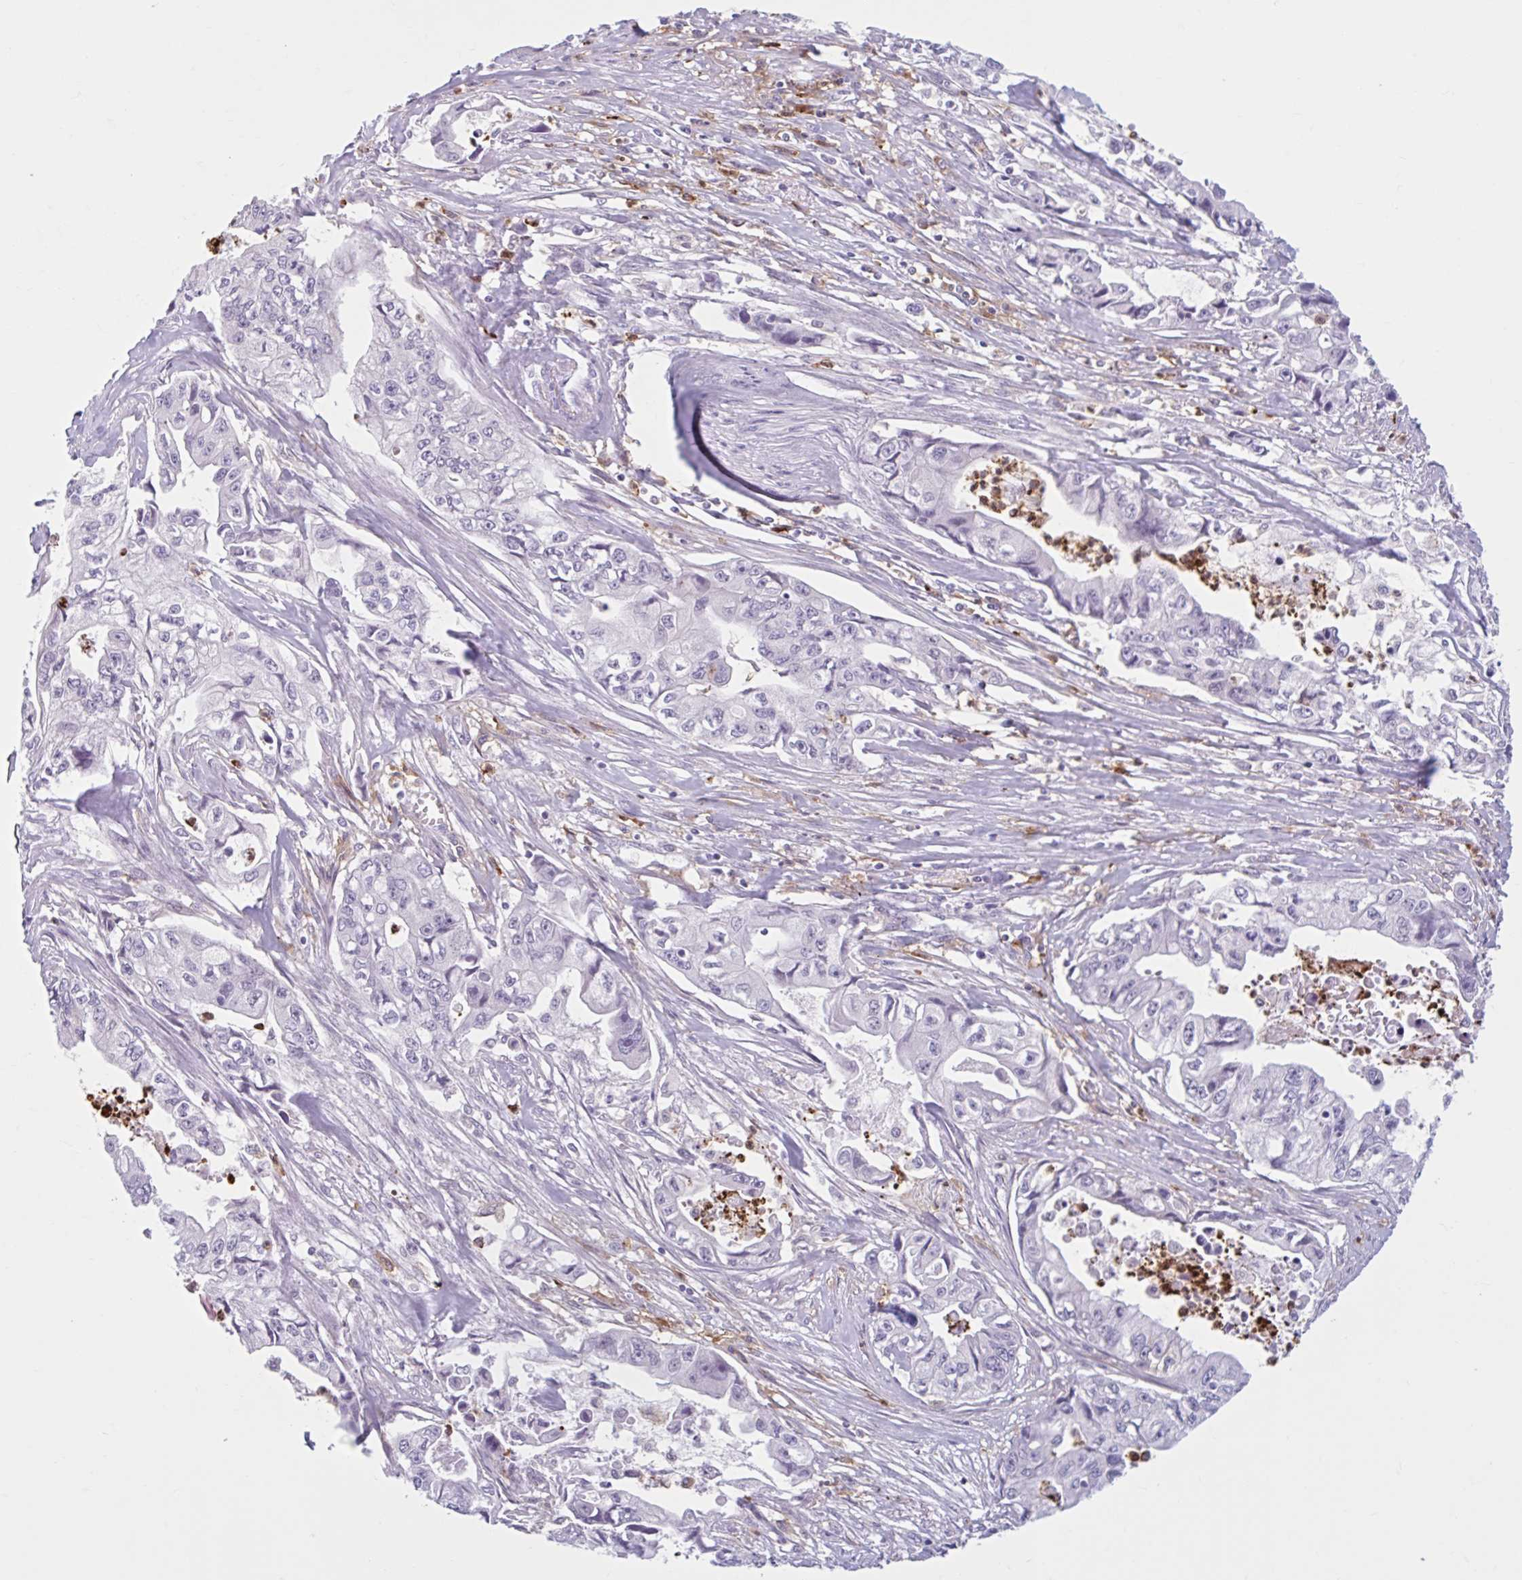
{"staining": {"intensity": "negative", "quantity": "none", "location": "none"}, "tissue": "pancreatic cancer", "cell_type": "Tumor cells", "image_type": "cancer", "snomed": [{"axis": "morphology", "description": "Adenocarcinoma, NOS"}, {"axis": "topography", "description": "Pancreas"}], "caption": "The image exhibits no significant positivity in tumor cells of pancreatic cancer (adenocarcinoma).", "gene": "CEP120", "patient": {"sex": "male", "age": 66}}